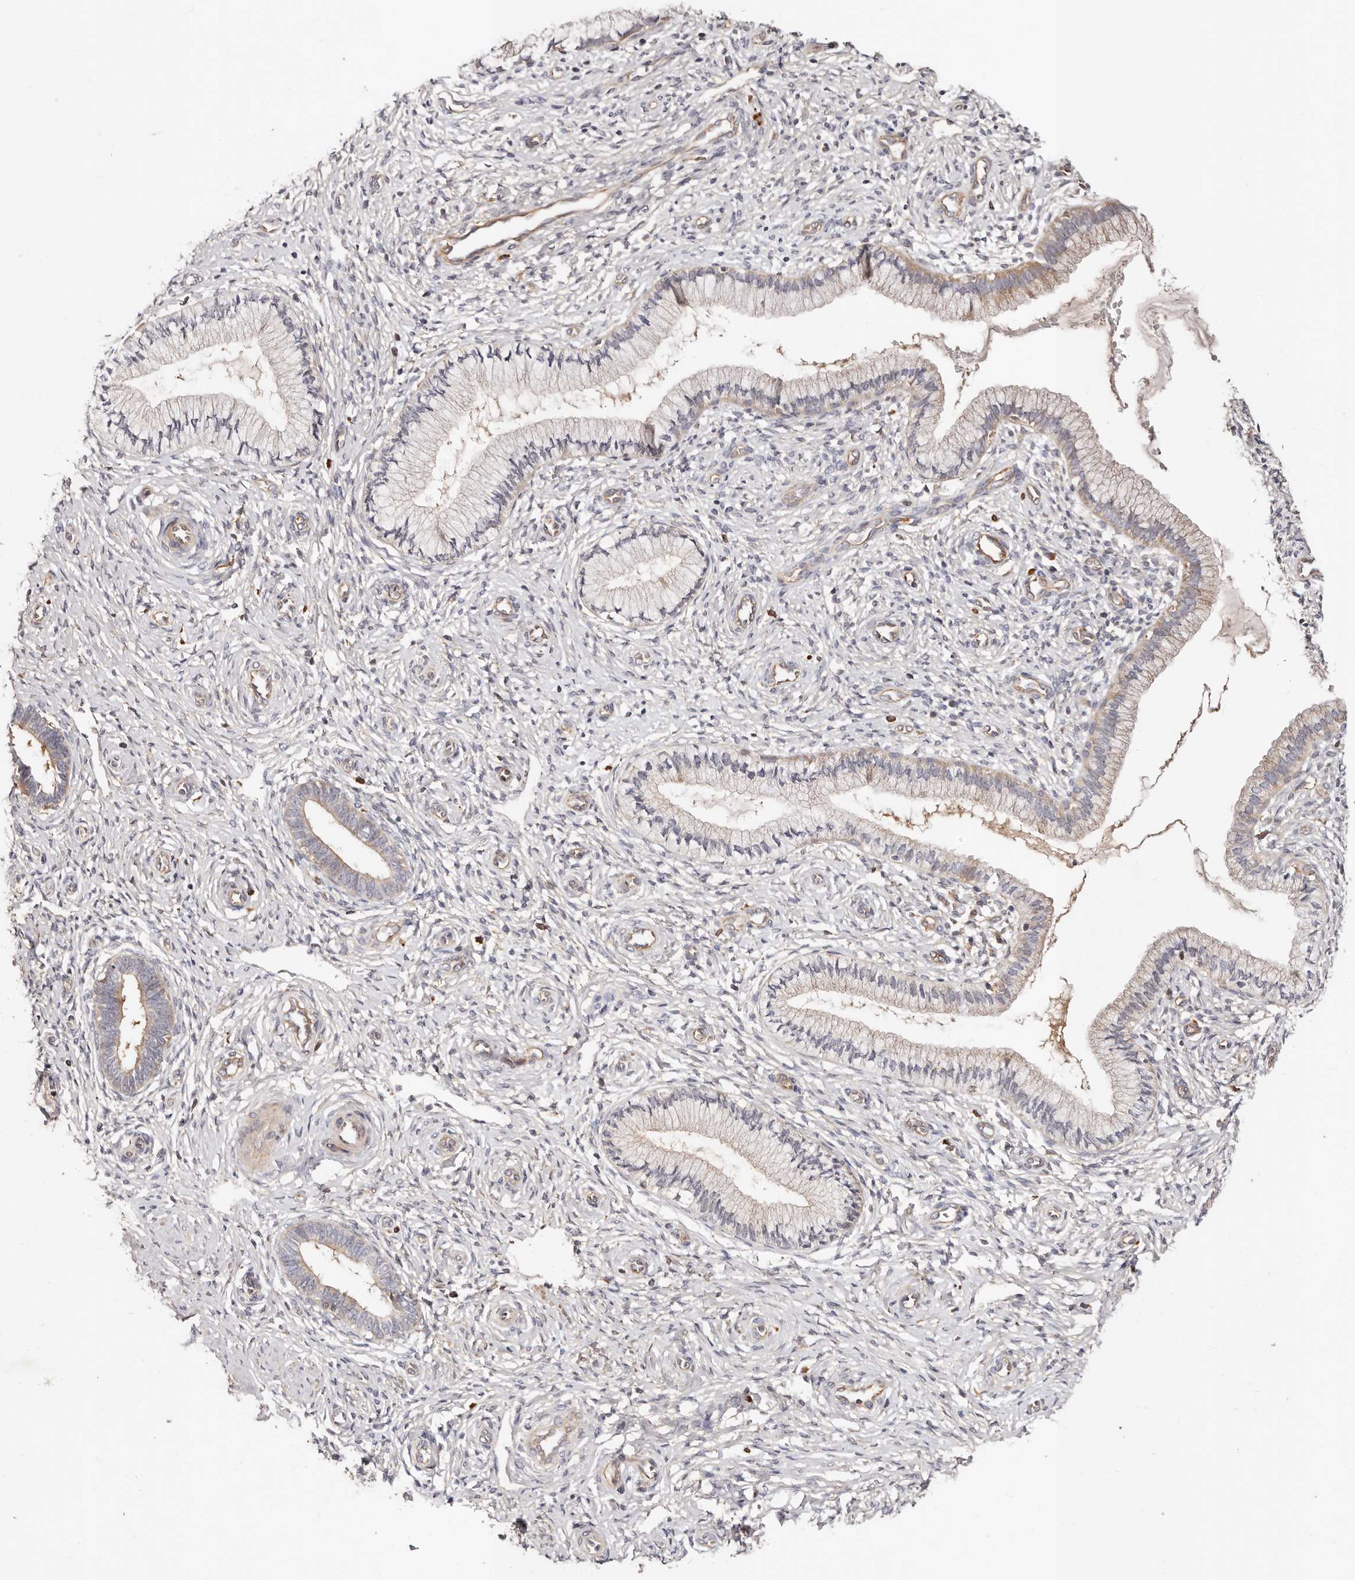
{"staining": {"intensity": "weak", "quantity": "25%-75%", "location": "cytoplasmic/membranous"}, "tissue": "cervix", "cell_type": "Glandular cells", "image_type": "normal", "snomed": [{"axis": "morphology", "description": "Normal tissue, NOS"}, {"axis": "topography", "description": "Cervix"}], "caption": "A low amount of weak cytoplasmic/membranous expression is present in about 25%-75% of glandular cells in normal cervix.", "gene": "MACF1", "patient": {"sex": "female", "age": 27}}